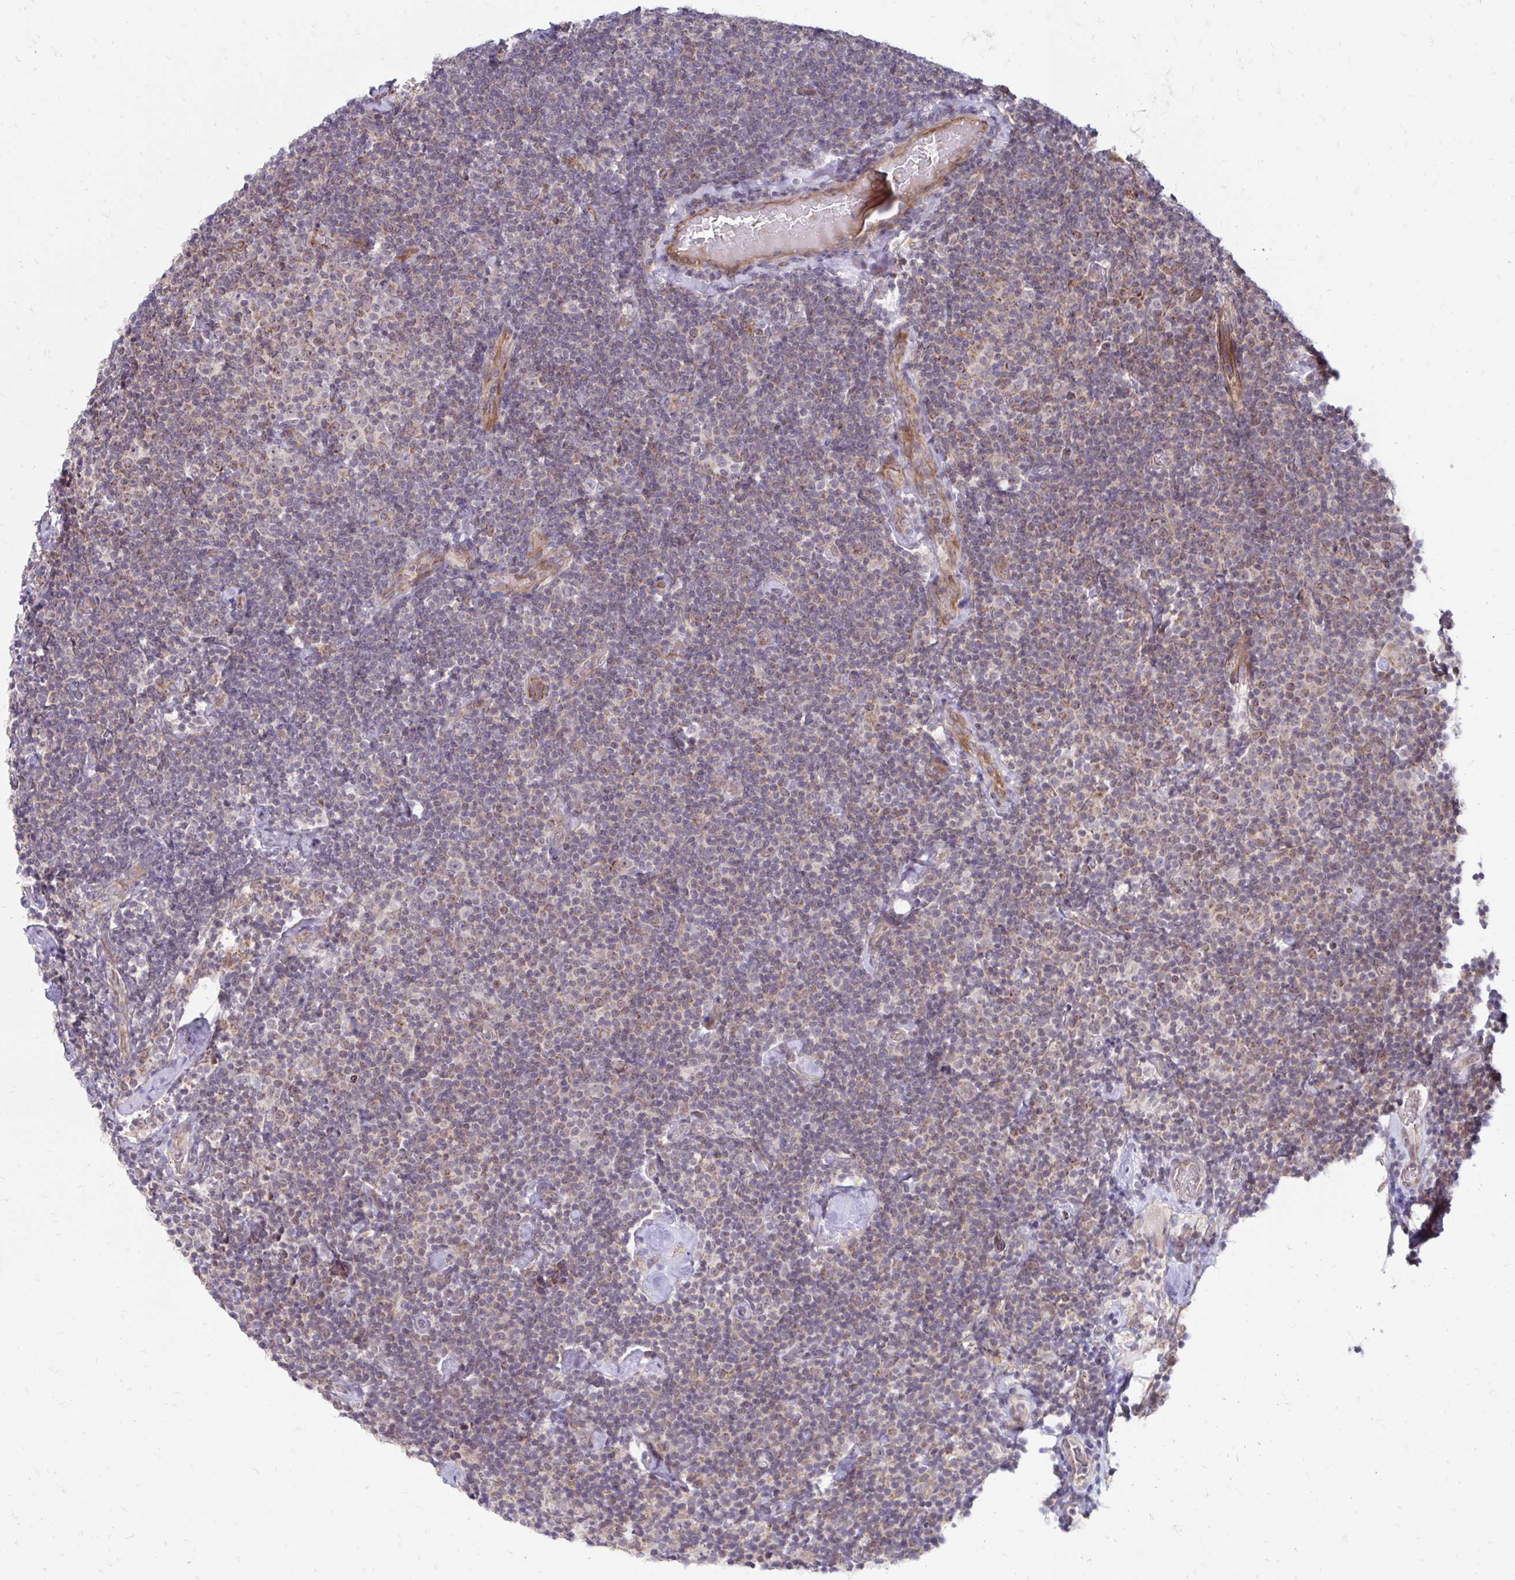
{"staining": {"intensity": "weak", "quantity": "25%-75%", "location": "cytoplasmic/membranous"}, "tissue": "lymphoma", "cell_type": "Tumor cells", "image_type": "cancer", "snomed": [{"axis": "morphology", "description": "Malignant lymphoma, non-Hodgkin's type, Low grade"}, {"axis": "topography", "description": "Lymph node"}], "caption": "Malignant lymphoma, non-Hodgkin's type (low-grade) stained with IHC exhibits weak cytoplasmic/membranous expression in about 25%-75% of tumor cells.", "gene": "ITPR2", "patient": {"sex": "male", "age": 81}}